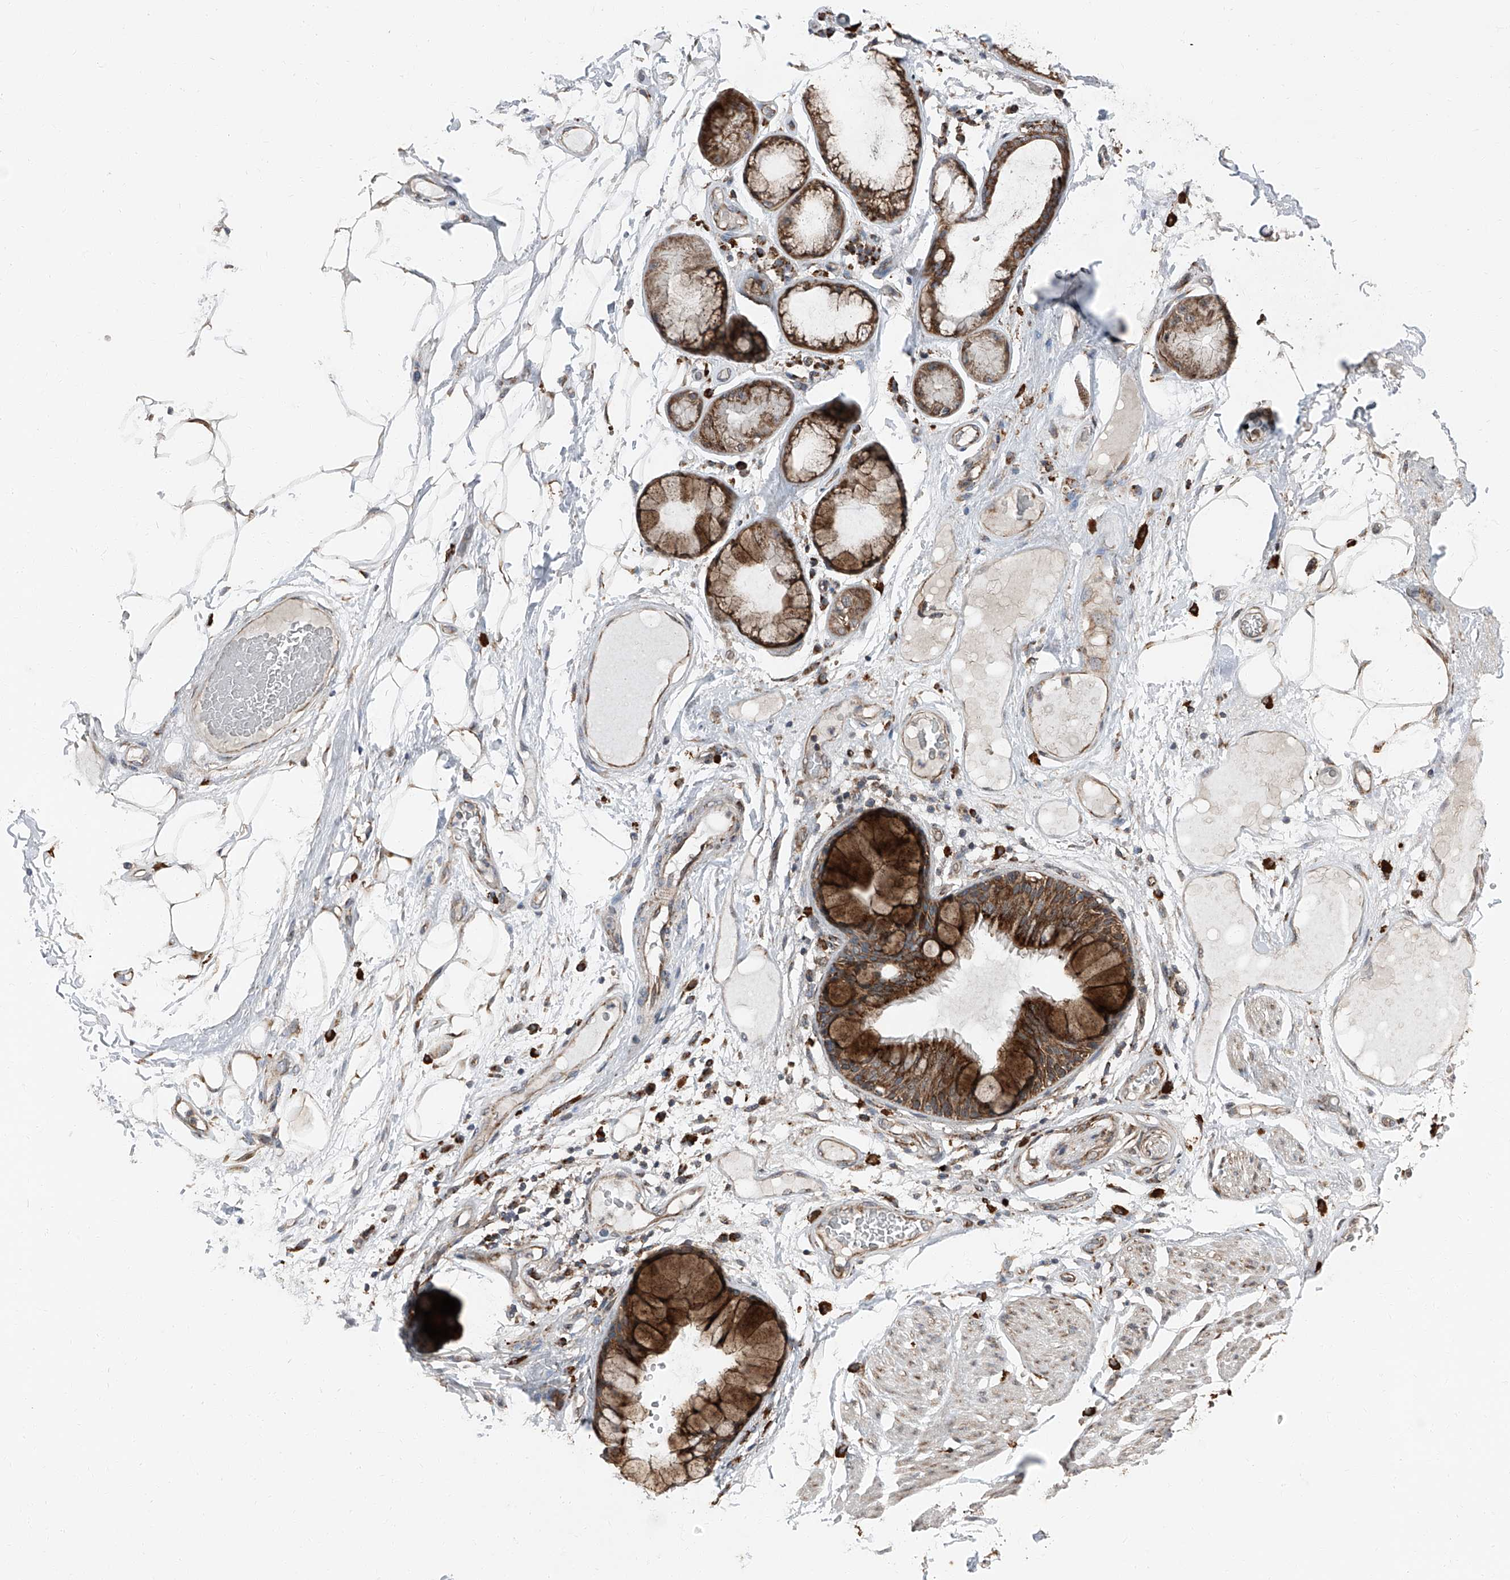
{"staining": {"intensity": "weak", "quantity": ">75%", "location": "cytoplasmic/membranous"}, "tissue": "adipose tissue", "cell_type": "Adipocytes", "image_type": "normal", "snomed": [{"axis": "morphology", "description": "Normal tissue, NOS"}, {"axis": "topography", "description": "Bronchus"}], "caption": "Protein analysis of normal adipose tissue exhibits weak cytoplasmic/membranous positivity in approximately >75% of adipocytes. The staining was performed using DAB (3,3'-diaminobenzidine), with brown indicating positive protein expression. Nuclei are stained blue with hematoxylin.", "gene": "LIMK1", "patient": {"sex": "male", "age": 66}}